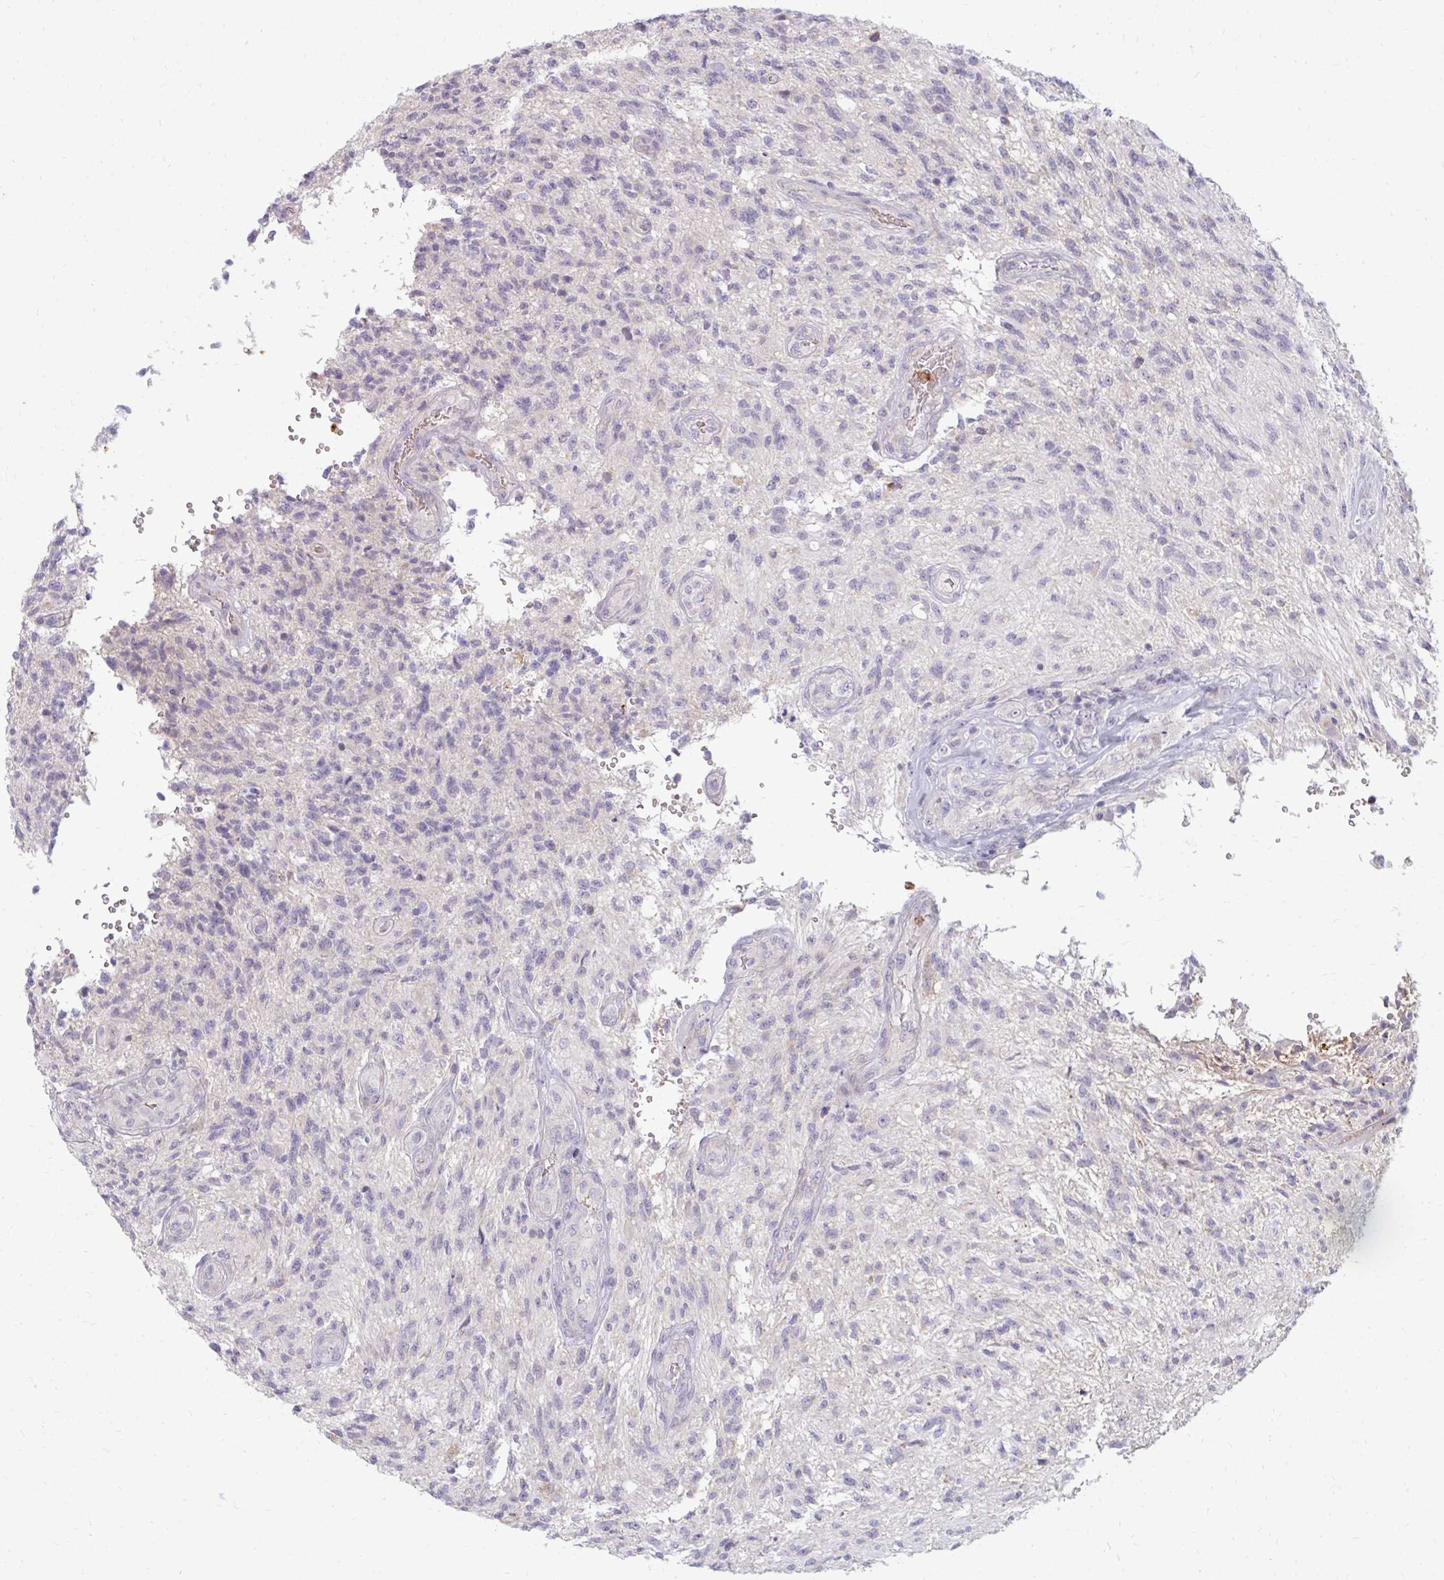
{"staining": {"intensity": "negative", "quantity": "none", "location": "none"}, "tissue": "glioma", "cell_type": "Tumor cells", "image_type": "cancer", "snomed": [{"axis": "morphology", "description": "Glioma, malignant, High grade"}, {"axis": "topography", "description": "Brain"}], "caption": "A high-resolution image shows immunohistochemistry (IHC) staining of malignant high-grade glioma, which reveals no significant staining in tumor cells. (DAB (3,3'-diaminobenzidine) immunohistochemistry visualized using brightfield microscopy, high magnification).", "gene": "RAB33A", "patient": {"sex": "male", "age": 56}}